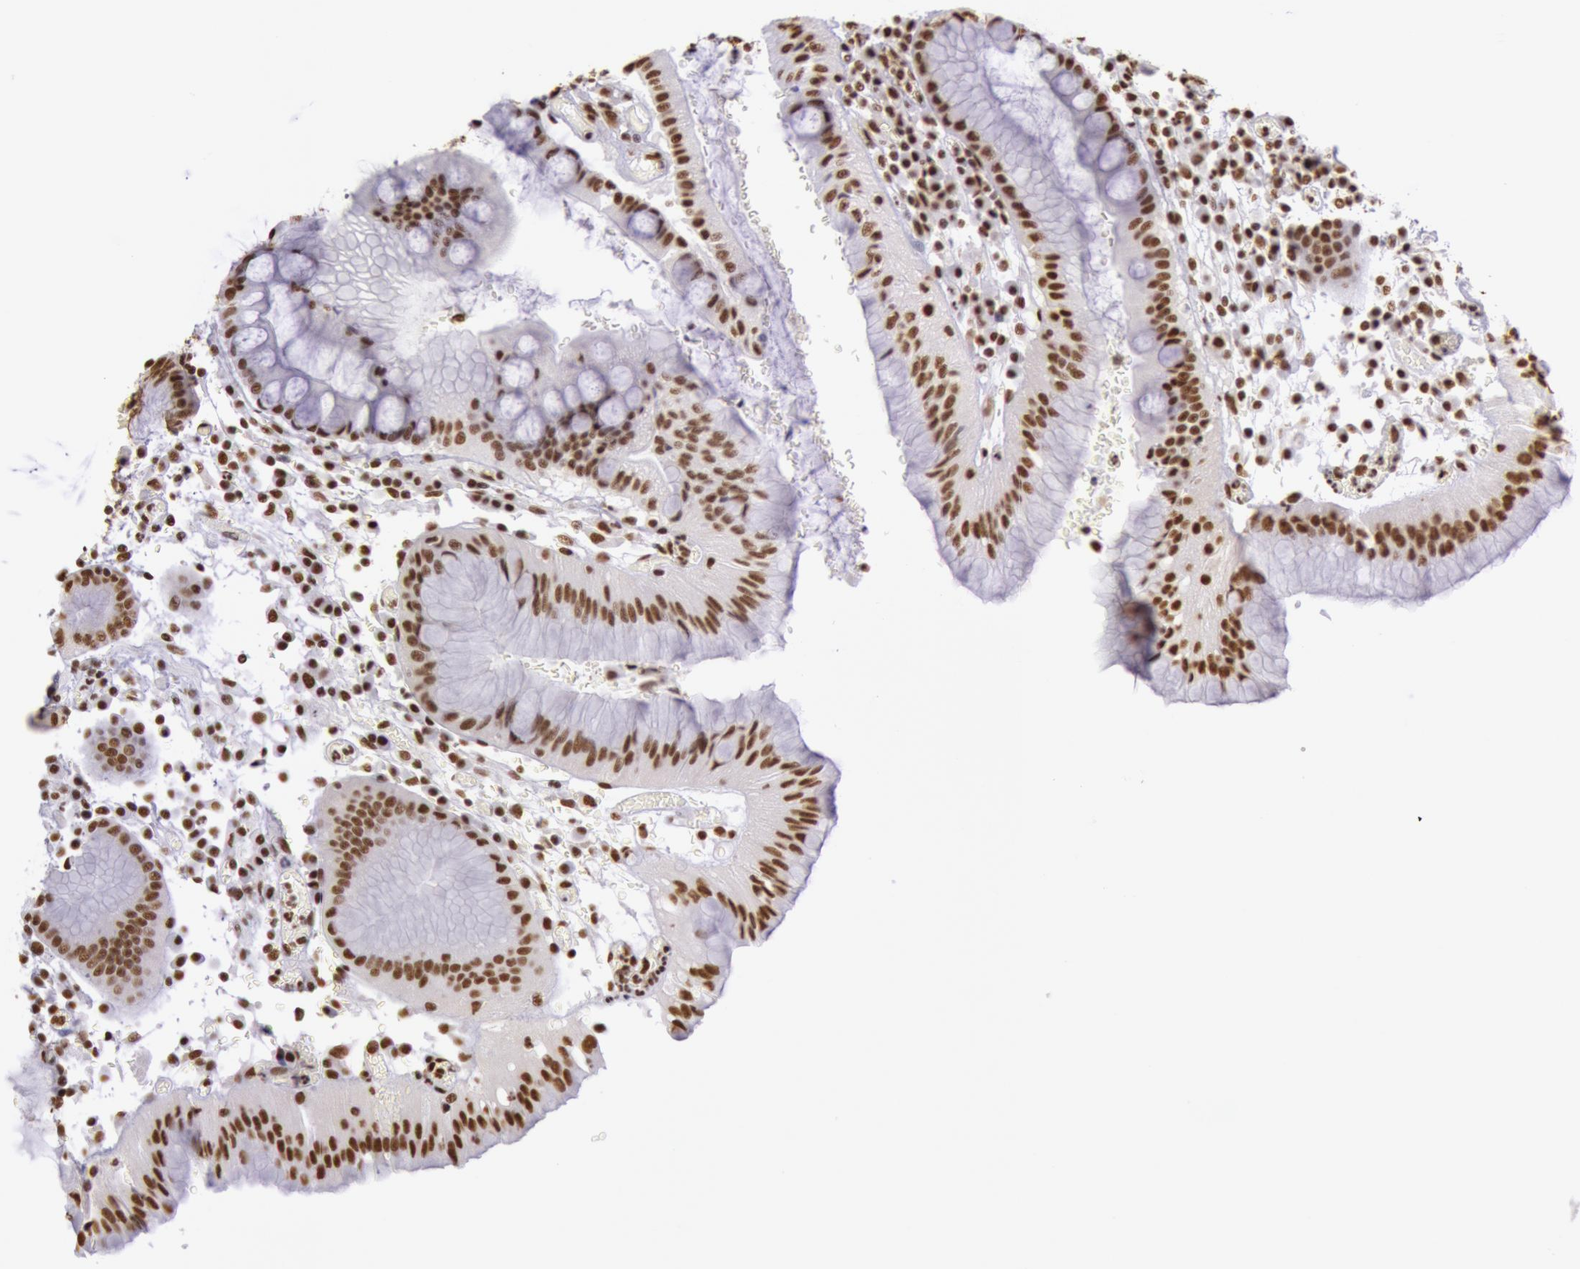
{"staining": {"intensity": "strong", "quantity": ">75%", "location": "nuclear"}, "tissue": "stomach", "cell_type": "Glandular cells", "image_type": "normal", "snomed": [{"axis": "morphology", "description": "Normal tissue, NOS"}, {"axis": "topography", "description": "Stomach, lower"}], "caption": "High-power microscopy captured an immunohistochemistry (IHC) image of normal stomach, revealing strong nuclear positivity in about >75% of glandular cells.", "gene": "HNRNPH1", "patient": {"sex": "female", "age": 73}}